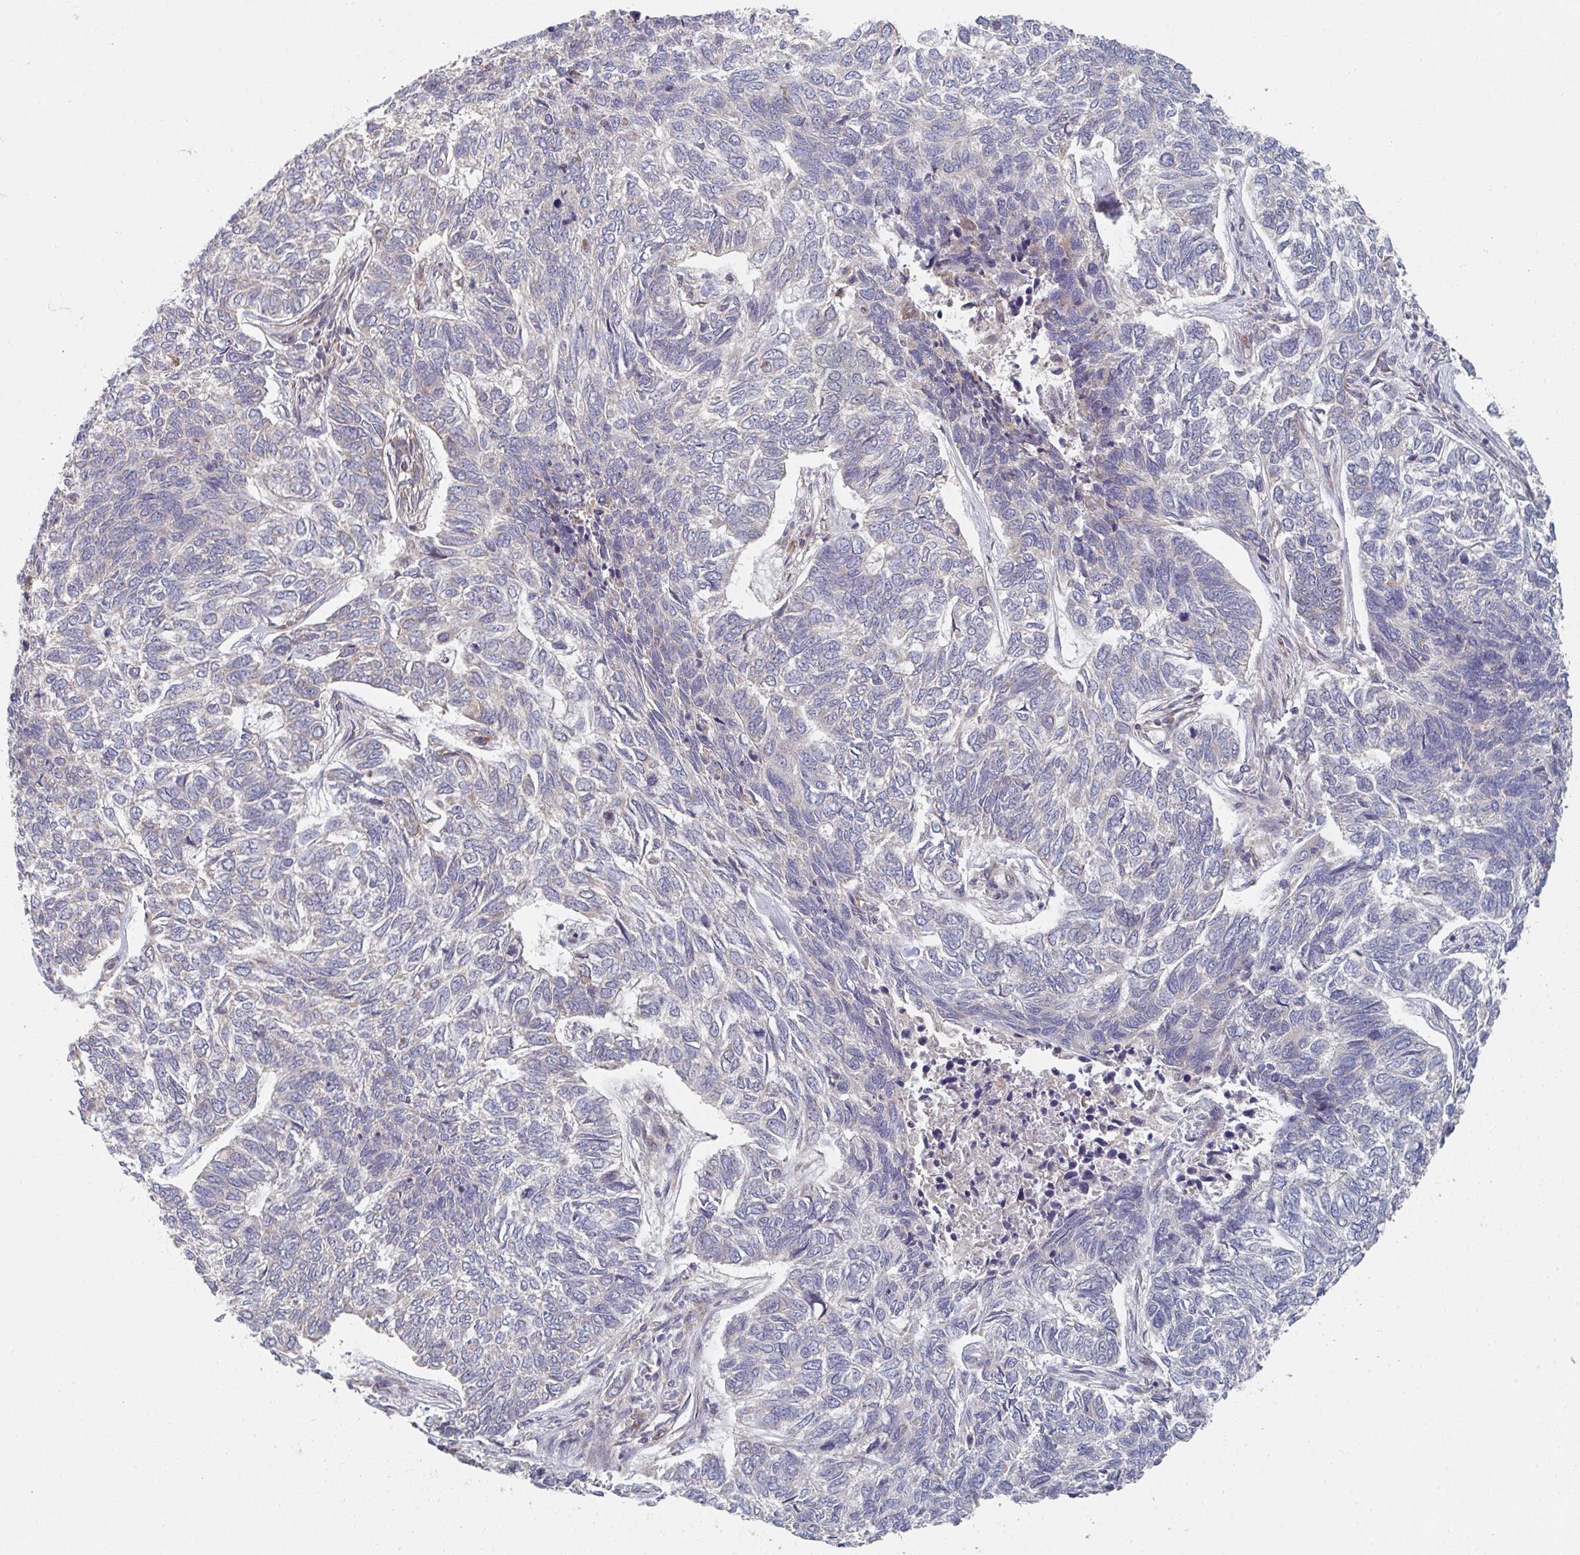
{"staining": {"intensity": "negative", "quantity": "none", "location": "none"}, "tissue": "skin cancer", "cell_type": "Tumor cells", "image_type": "cancer", "snomed": [{"axis": "morphology", "description": "Basal cell carcinoma"}, {"axis": "topography", "description": "Skin"}], "caption": "Protein analysis of basal cell carcinoma (skin) reveals no significant positivity in tumor cells. Brightfield microscopy of IHC stained with DAB (brown) and hematoxylin (blue), captured at high magnification.", "gene": "ELOVL1", "patient": {"sex": "female", "age": 65}}